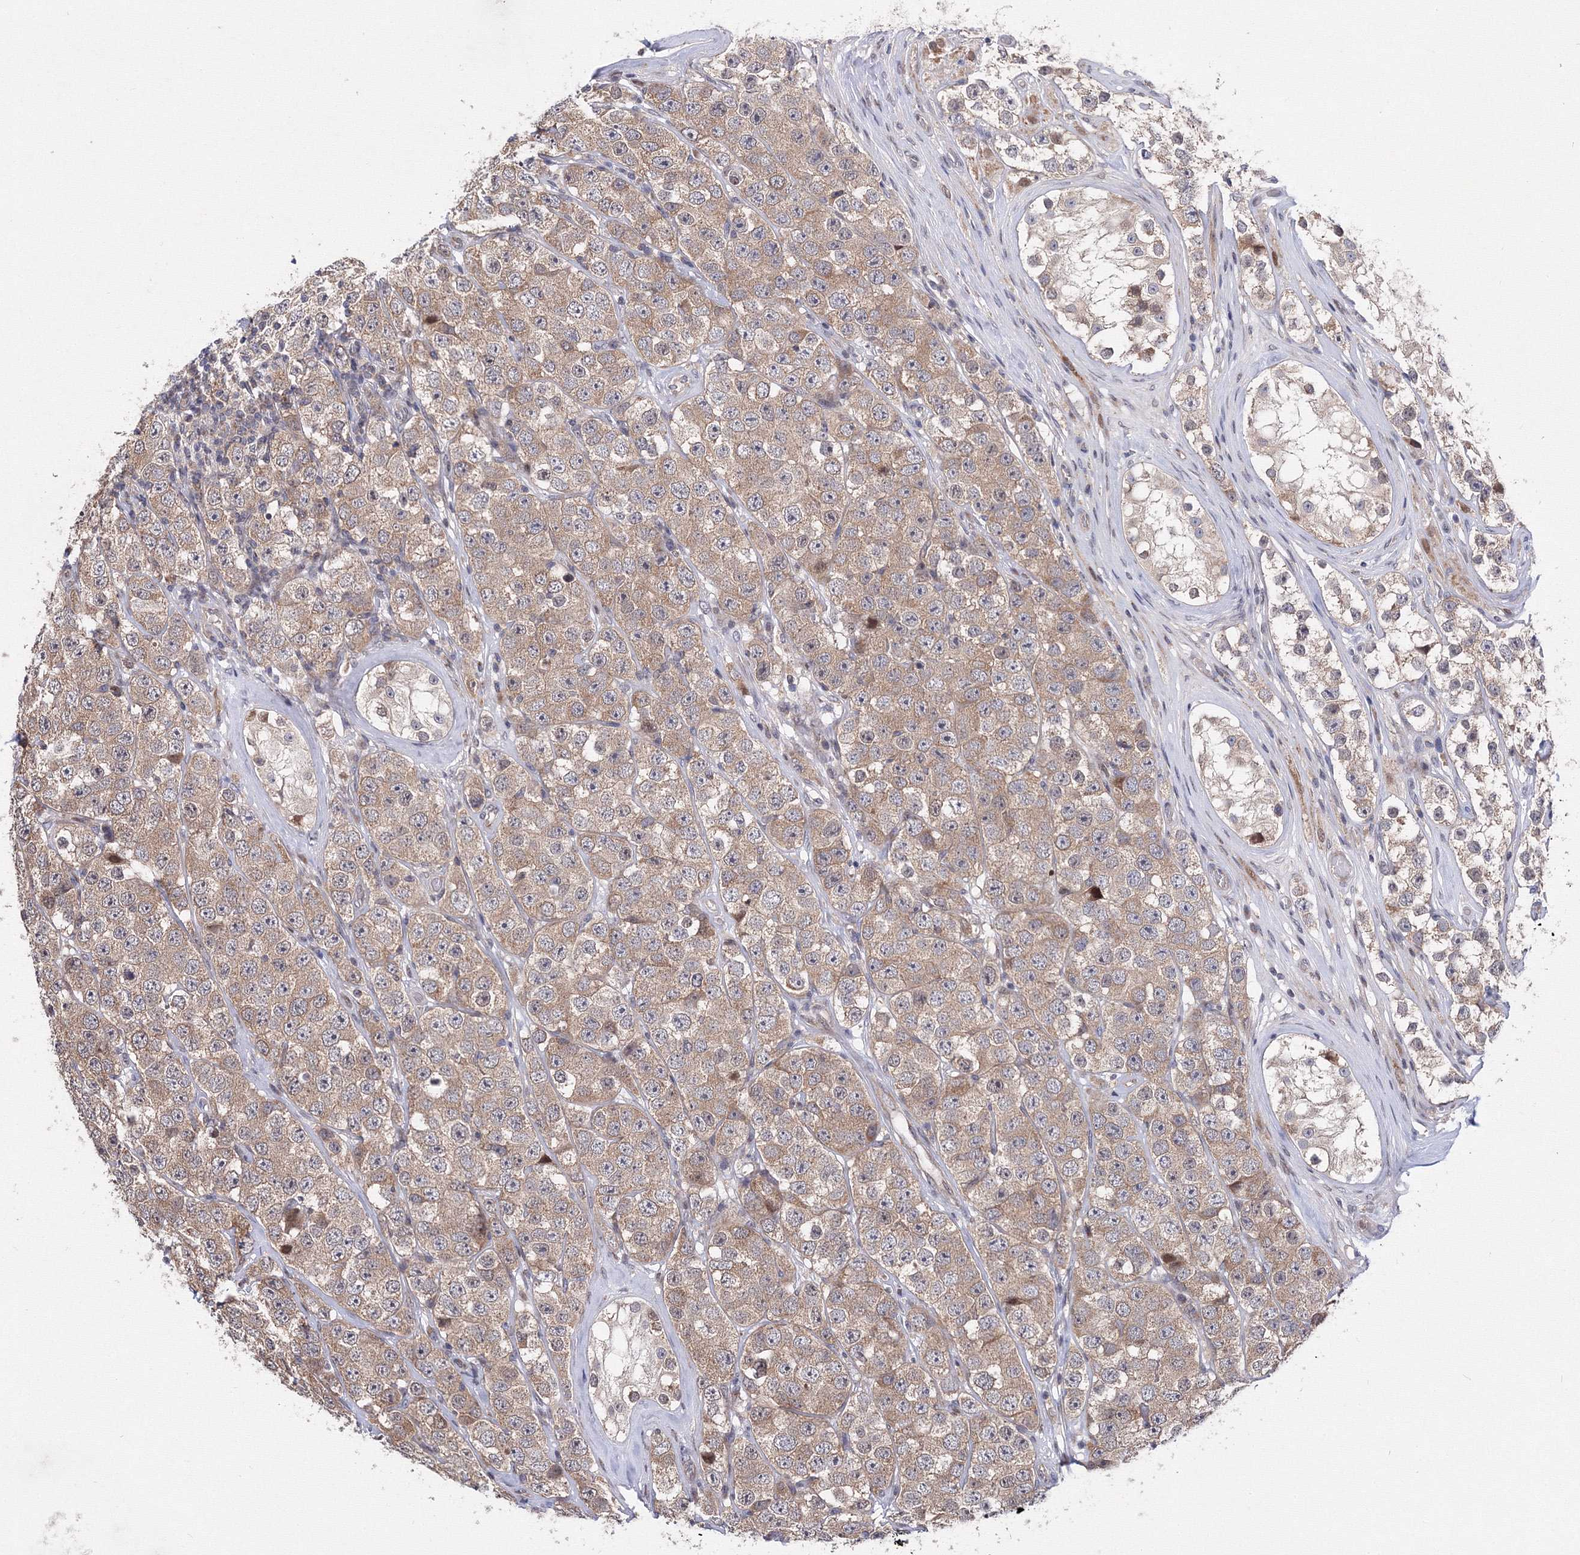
{"staining": {"intensity": "moderate", "quantity": ">75%", "location": "cytoplasmic/membranous"}, "tissue": "testis cancer", "cell_type": "Tumor cells", "image_type": "cancer", "snomed": [{"axis": "morphology", "description": "Seminoma, NOS"}, {"axis": "topography", "description": "Testis"}], "caption": "Testis cancer stained with a protein marker exhibits moderate staining in tumor cells.", "gene": "GPN1", "patient": {"sex": "male", "age": 28}}